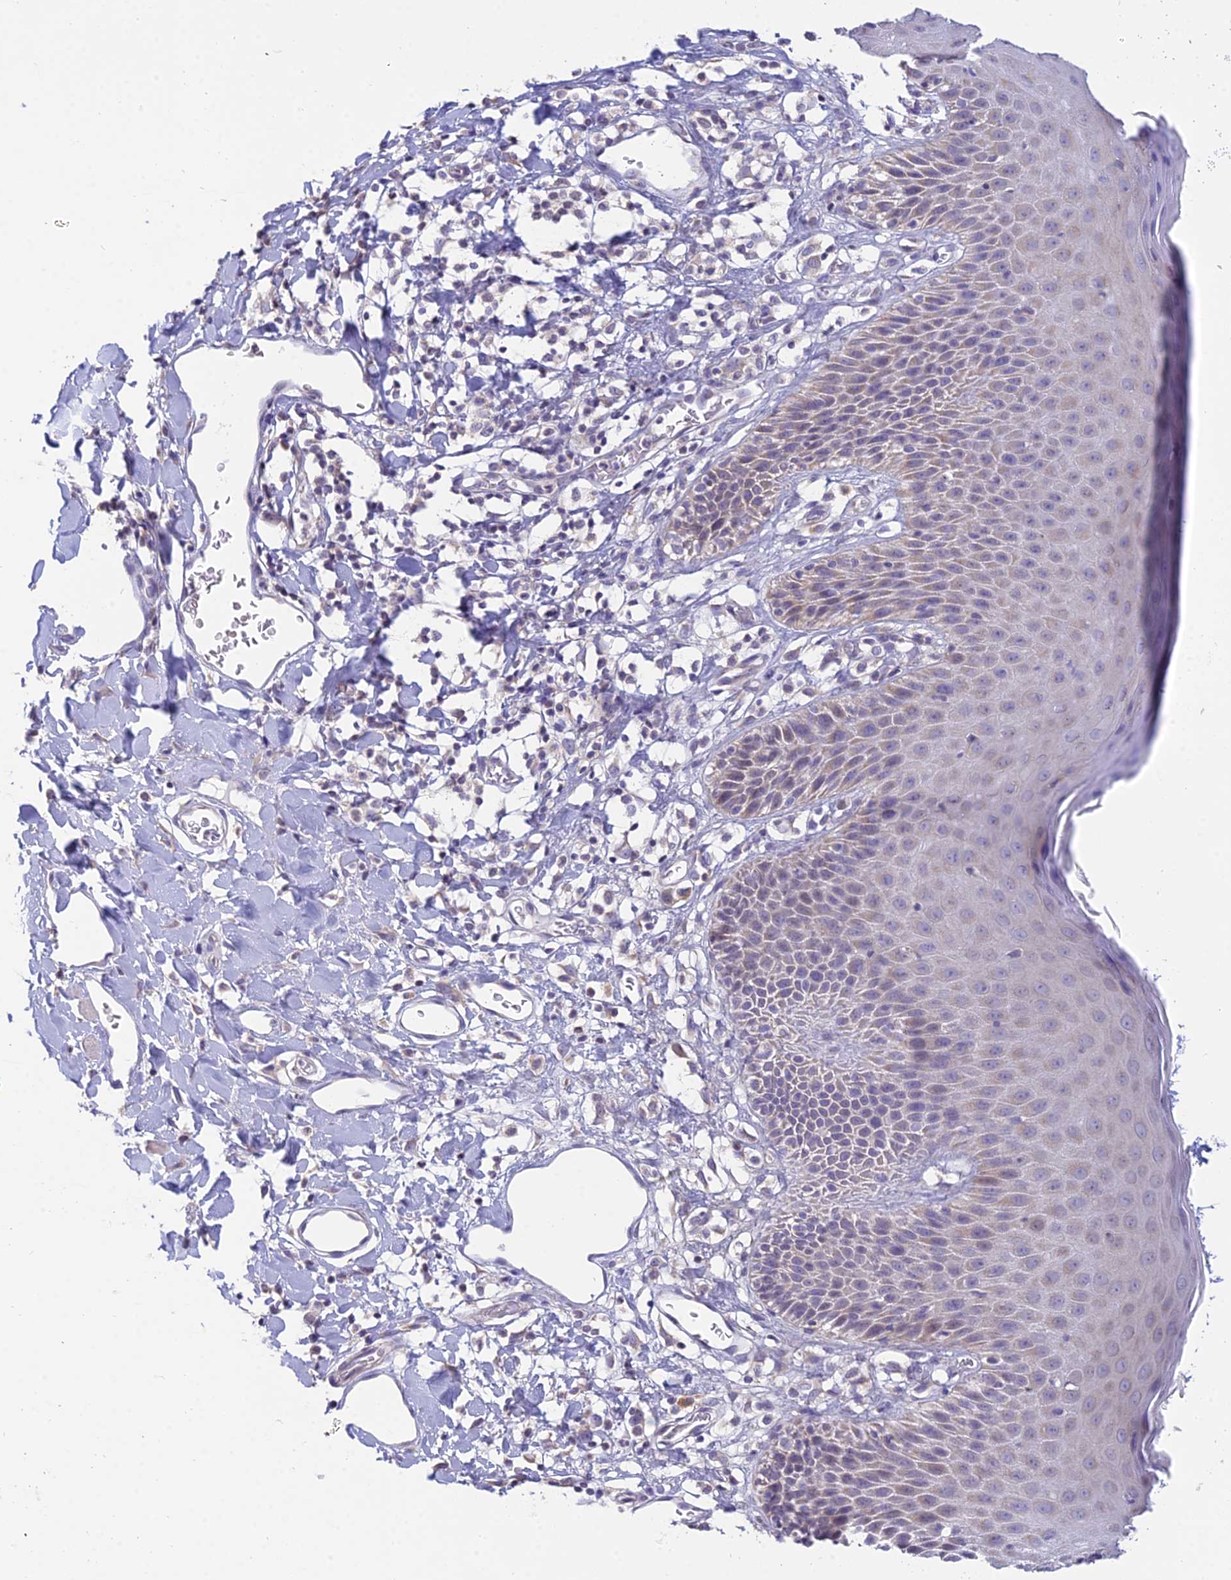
{"staining": {"intensity": "weak", "quantity": "<25%", "location": "cytoplasmic/membranous"}, "tissue": "skin", "cell_type": "Epidermal cells", "image_type": "normal", "snomed": [{"axis": "morphology", "description": "Normal tissue, NOS"}, {"axis": "topography", "description": "Vulva"}], "caption": "IHC of normal skin shows no staining in epidermal cells. (DAB immunohistochemistry (IHC) with hematoxylin counter stain).", "gene": "CFAP206", "patient": {"sex": "female", "age": 68}}